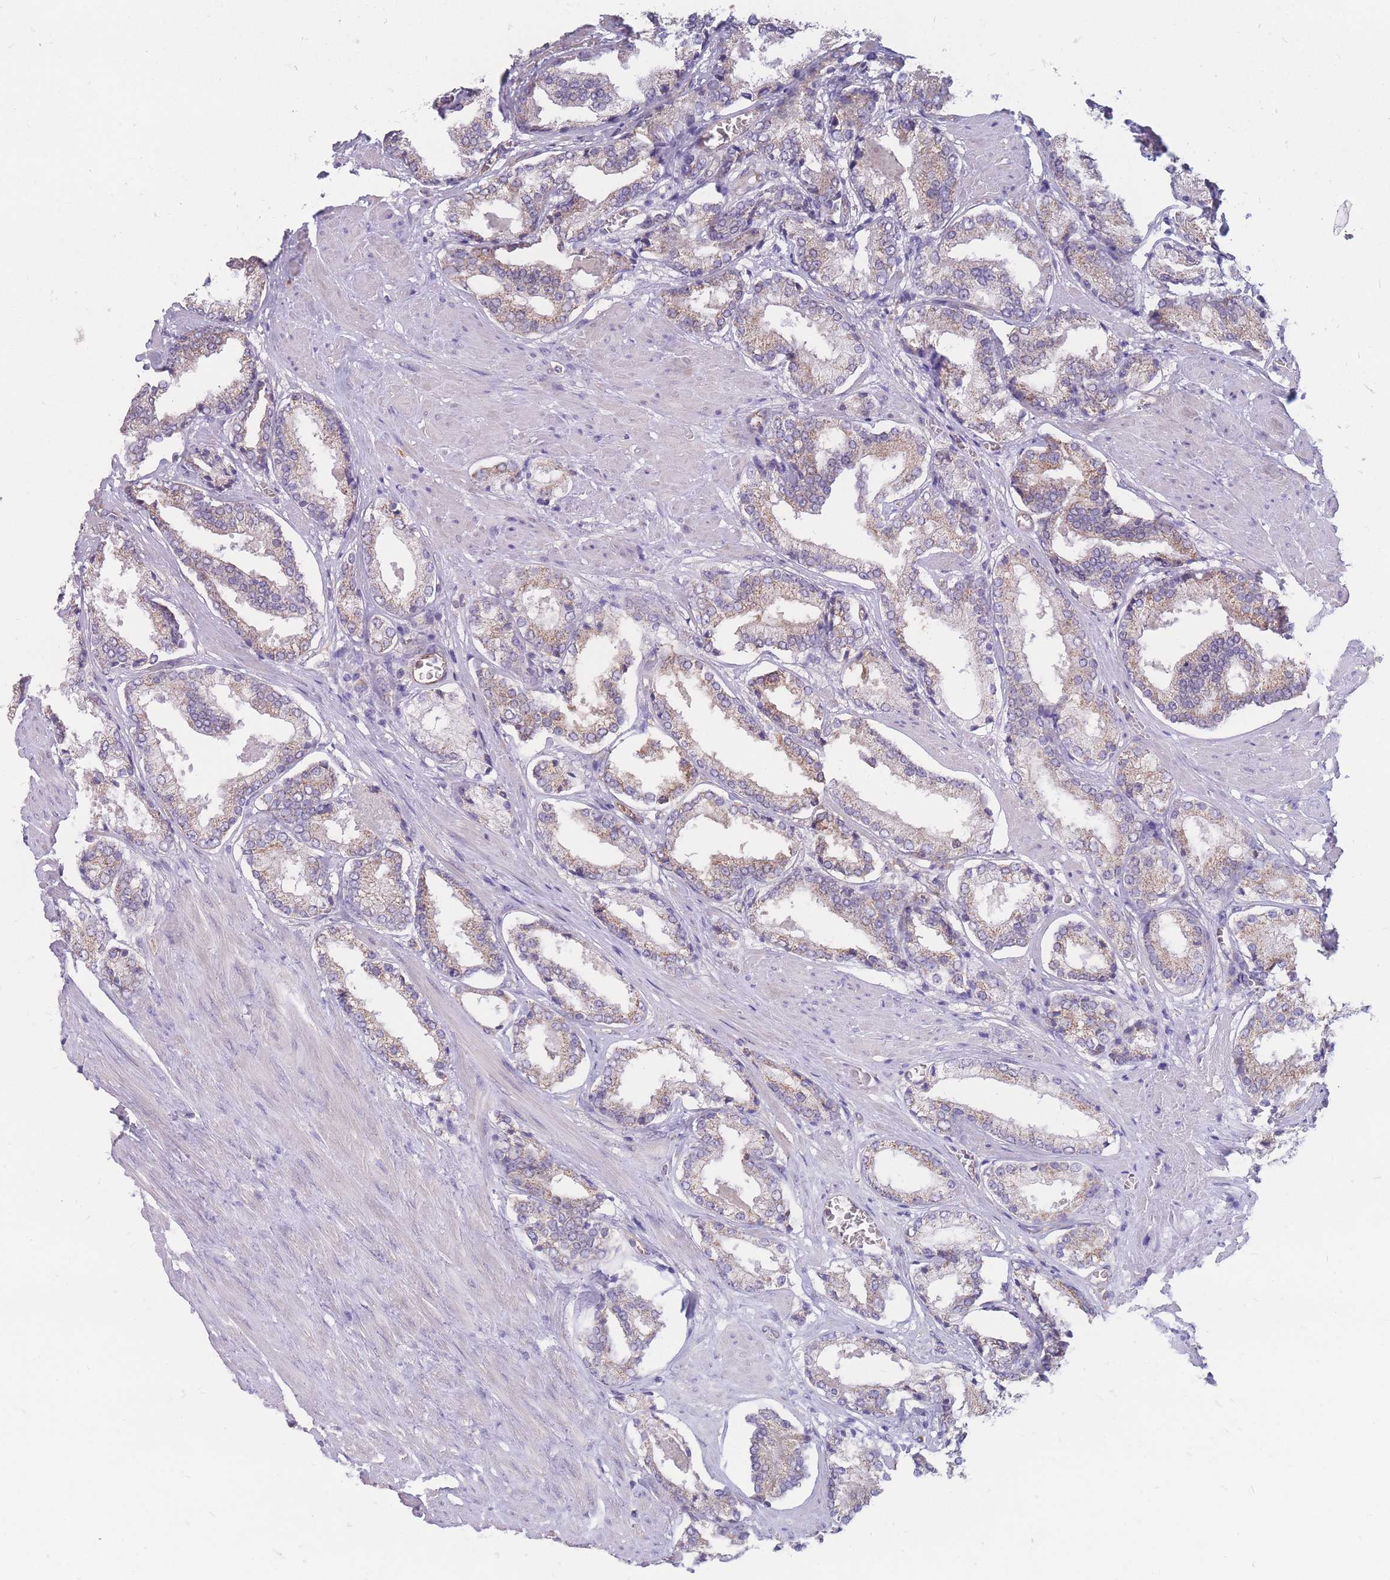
{"staining": {"intensity": "moderate", "quantity": "25%-75%", "location": "cytoplasmic/membranous"}, "tissue": "prostate cancer", "cell_type": "Tumor cells", "image_type": "cancer", "snomed": [{"axis": "morphology", "description": "Adenocarcinoma, Low grade"}, {"axis": "topography", "description": "Prostate"}], "caption": "Immunohistochemistry (DAB) staining of prostate cancer (low-grade adenocarcinoma) reveals moderate cytoplasmic/membranous protein staining in approximately 25%-75% of tumor cells.", "gene": "MRPS9", "patient": {"sex": "male", "age": 54}}